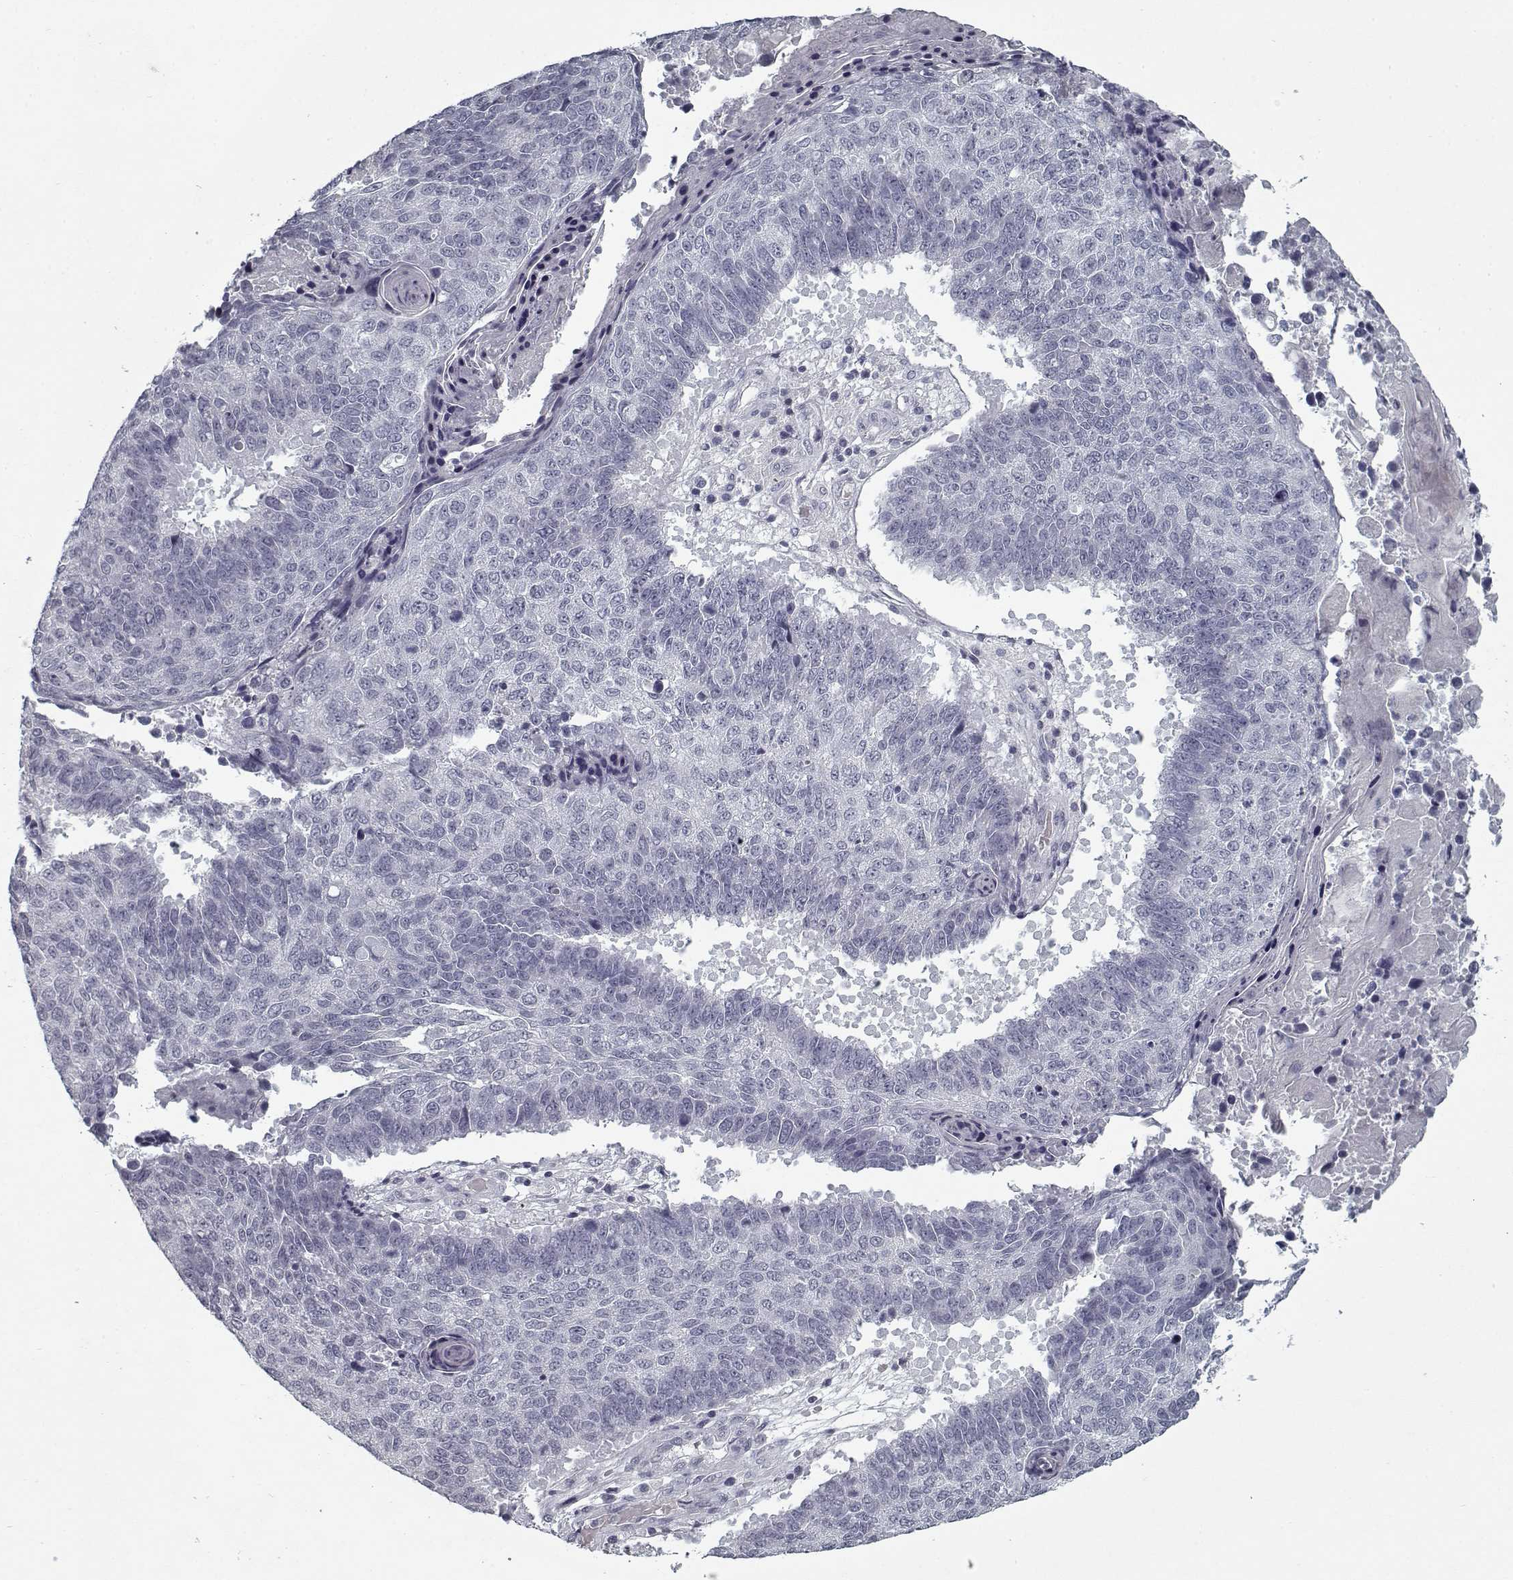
{"staining": {"intensity": "negative", "quantity": "none", "location": "none"}, "tissue": "lung cancer", "cell_type": "Tumor cells", "image_type": "cancer", "snomed": [{"axis": "morphology", "description": "Squamous cell carcinoma, NOS"}, {"axis": "topography", "description": "Lung"}], "caption": "DAB (3,3'-diaminobenzidine) immunohistochemical staining of squamous cell carcinoma (lung) exhibits no significant expression in tumor cells. Nuclei are stained in blue.", "gene": "GAD2", "patient": {"sex": "male", "age": 73}}